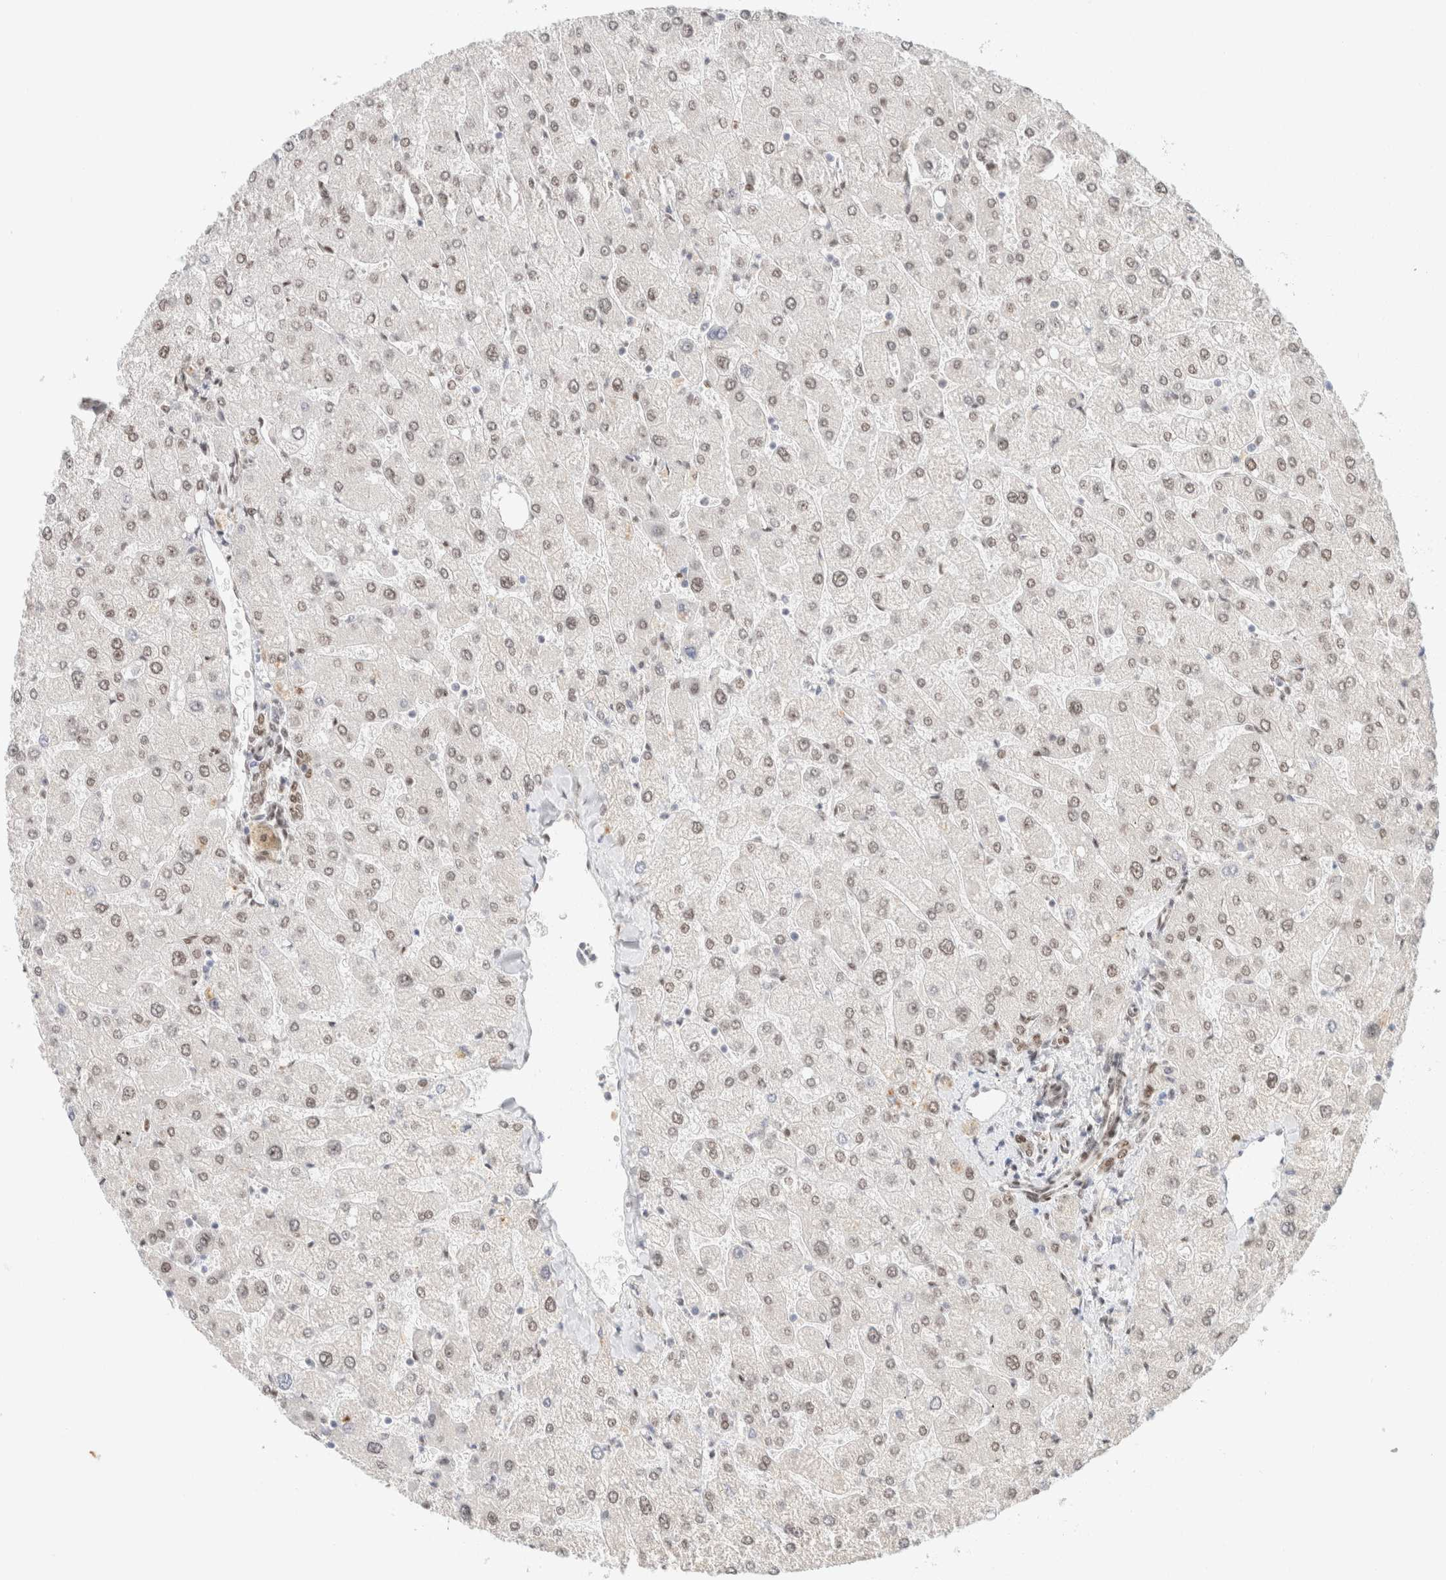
{"staining": {"intensity": "moderate", "quantity": ">75%", "location": "nuclear"}, "tissue": "liver", "cell_type": "Cholangiocytes", "image_type": "normal", "snomed": [{"axis": "morphology", "description": "Normal tissue, NOS"}, {"axis": "topography", "description": "Liver"}], "caption": "Immunohistochemical staining of normal liver shows medium levels of moderate nuclear expression in approximately >75% of cholangiocytes.", "gene": "ZNF768", "patient": {"sex": "male", "age": 55}}